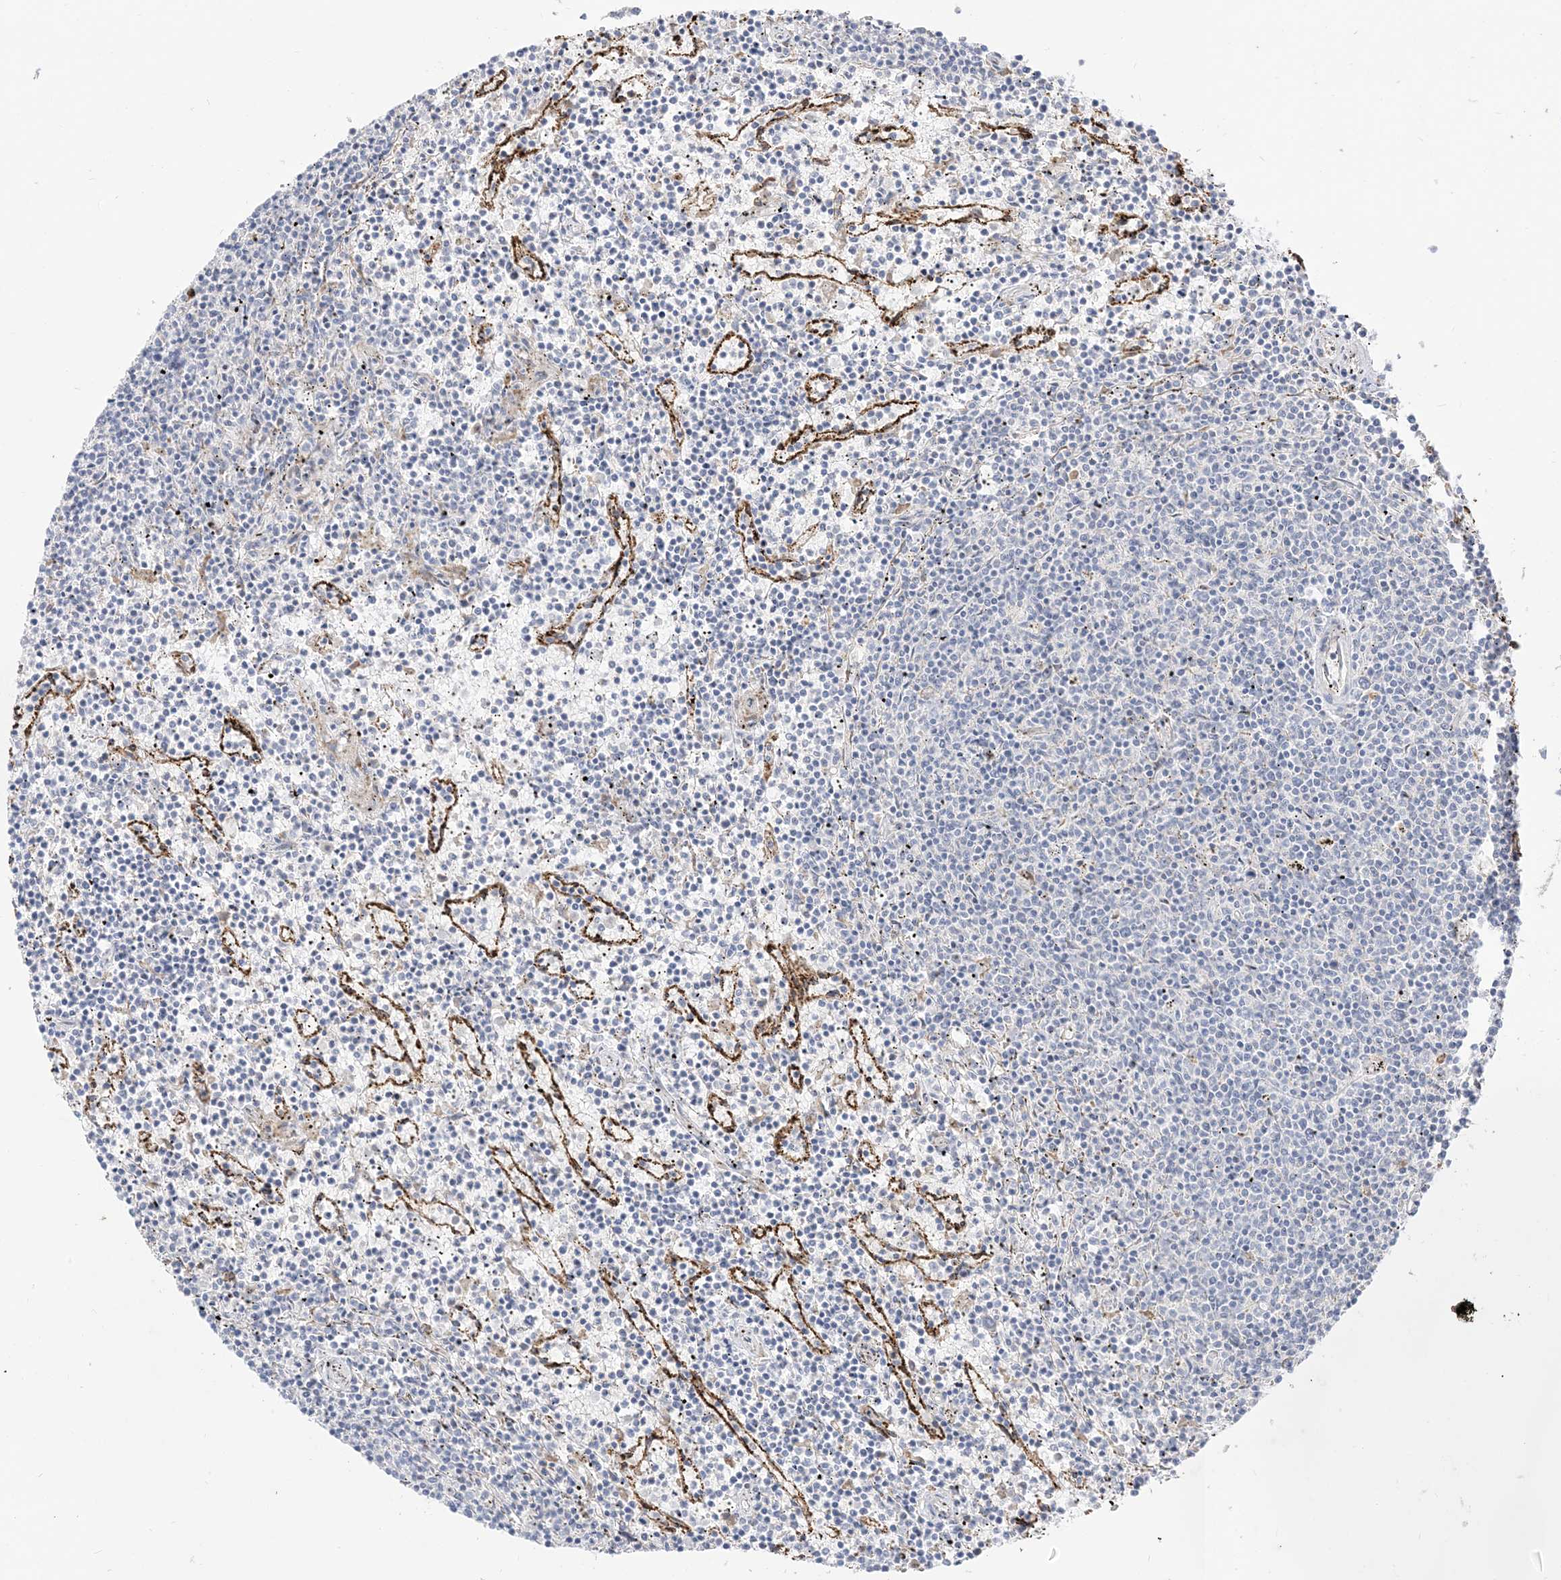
{"staining": {"intensity": "negative", "quantity": "none", "location": "none"}, "tissue": "lymphoma", "cell_type": "Tumor cells", "image_type": "cancer", "snomed": [{"axis": "morphology", "description": "Malignant lymphoma, non-Hodgkin's type, Low grade"}, {"axis": "topography", "description": "Spleen"}], "caption": "High power microscopy photomicrograph of an immunohistochemistry (IHC) image of low-grade malignant lymphoma, non-Hodgkin's type, revealing no significant positivity in tumor cells. (Stains: DAB (3,3'-diaminobenzidine) IHC with hematoxylin counter stain, Microscopy: brightfield microscopy at high magnification).", "gene": "LOXL3", "patient": {"sex": "female", "age": 50}}